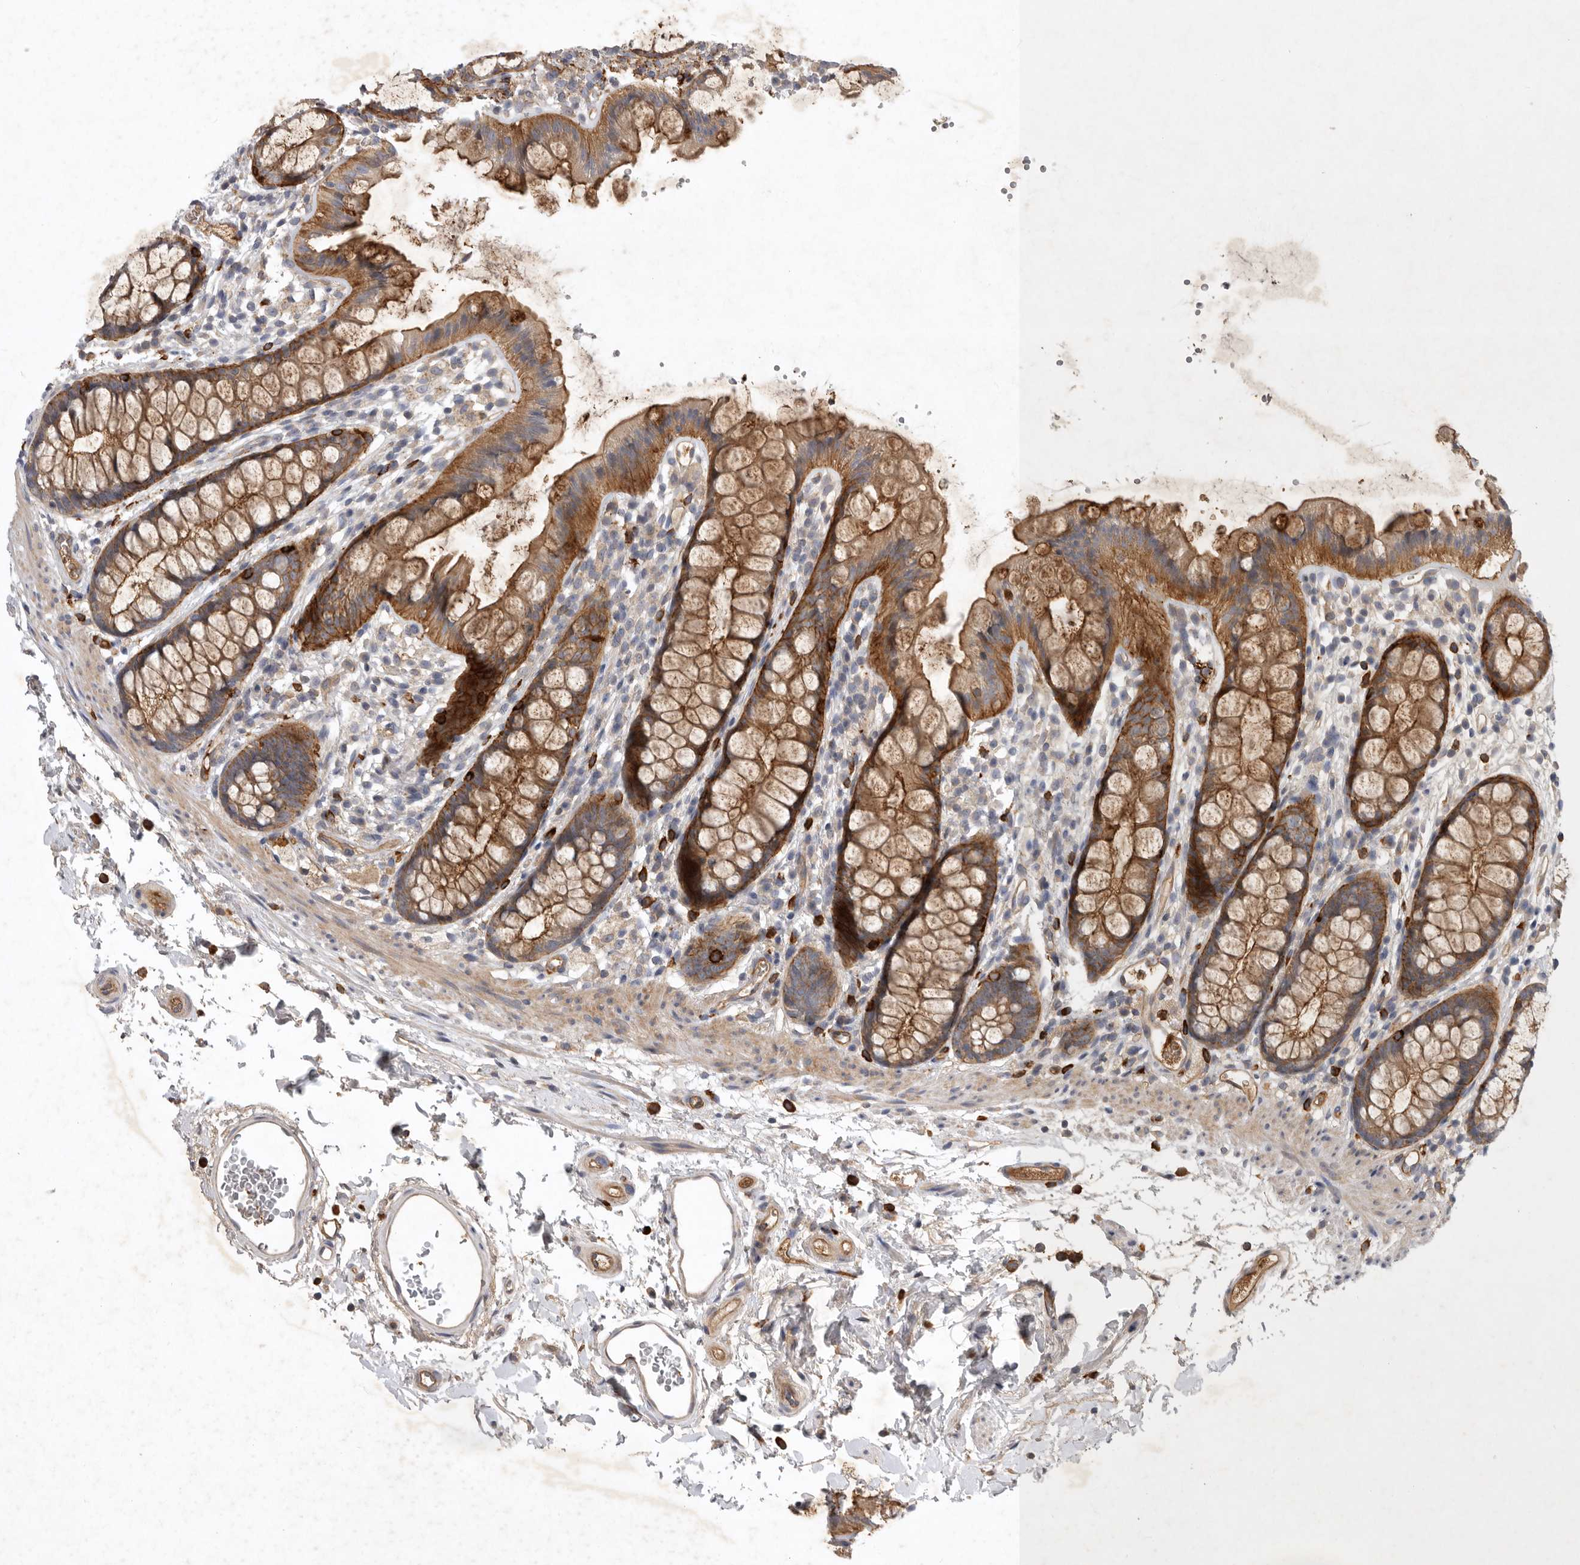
{"staining": {"intensity": "moderate", "quantity": ">75%", "location": "cytoplasmic/membranous,nuclear"}, "tissue": "rectum", "cell_type": "Glandular cells", "image_type": "normal", "snomed": [{"axis": "morphology", "description": "Normal tissue, NOS"}, {"axis": "topography", "description": "Rectum"}], "caption": "Moderate cytoplasmic/membranous,nuclear positivity for a protein is identified in approximately >75% of glandular cells of benign rectum using immunohistochemistry.", "gene": "MLPH", "patient": {"sex": "female", "age": 65}}